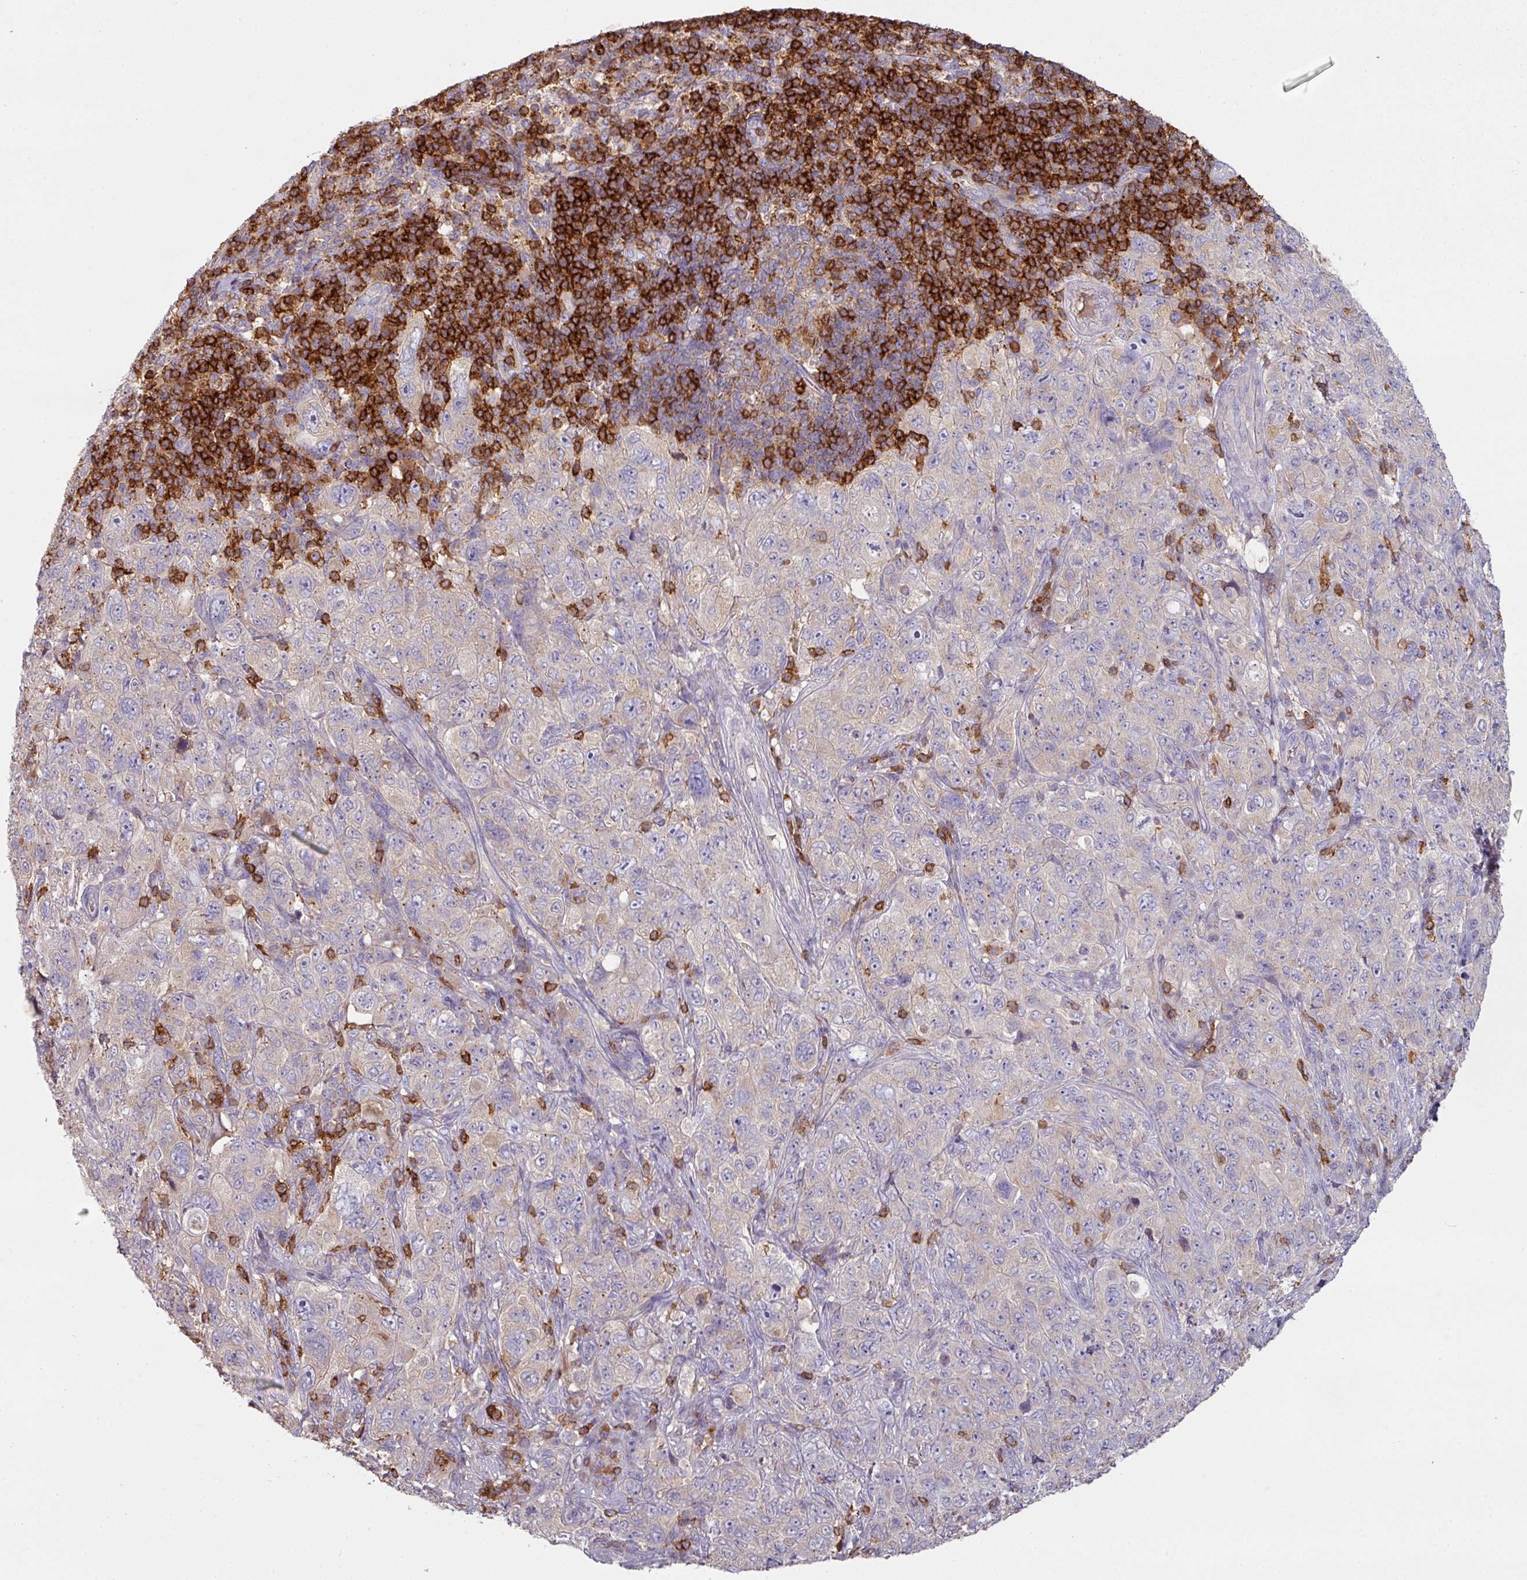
{"staining": {"intensity": "negative", "quantity": "none", "location": "none"}, "tissue": "pancreatic cancer", "cell_type": "Tumor cells", "image_type": "cancer", "snomed": [{"axis": "morphology", "description": "Adenocarcinoma, NOS"}, {"axis": "topography", "description": "Pancreas"}], "caption": "DAB immunohistochemical staining of adenocarcinoma (pancreatic) reveals no significant staining in tumor cells.", "gene": "CD3G", "patient": {"sex": "male", "age": 68}}